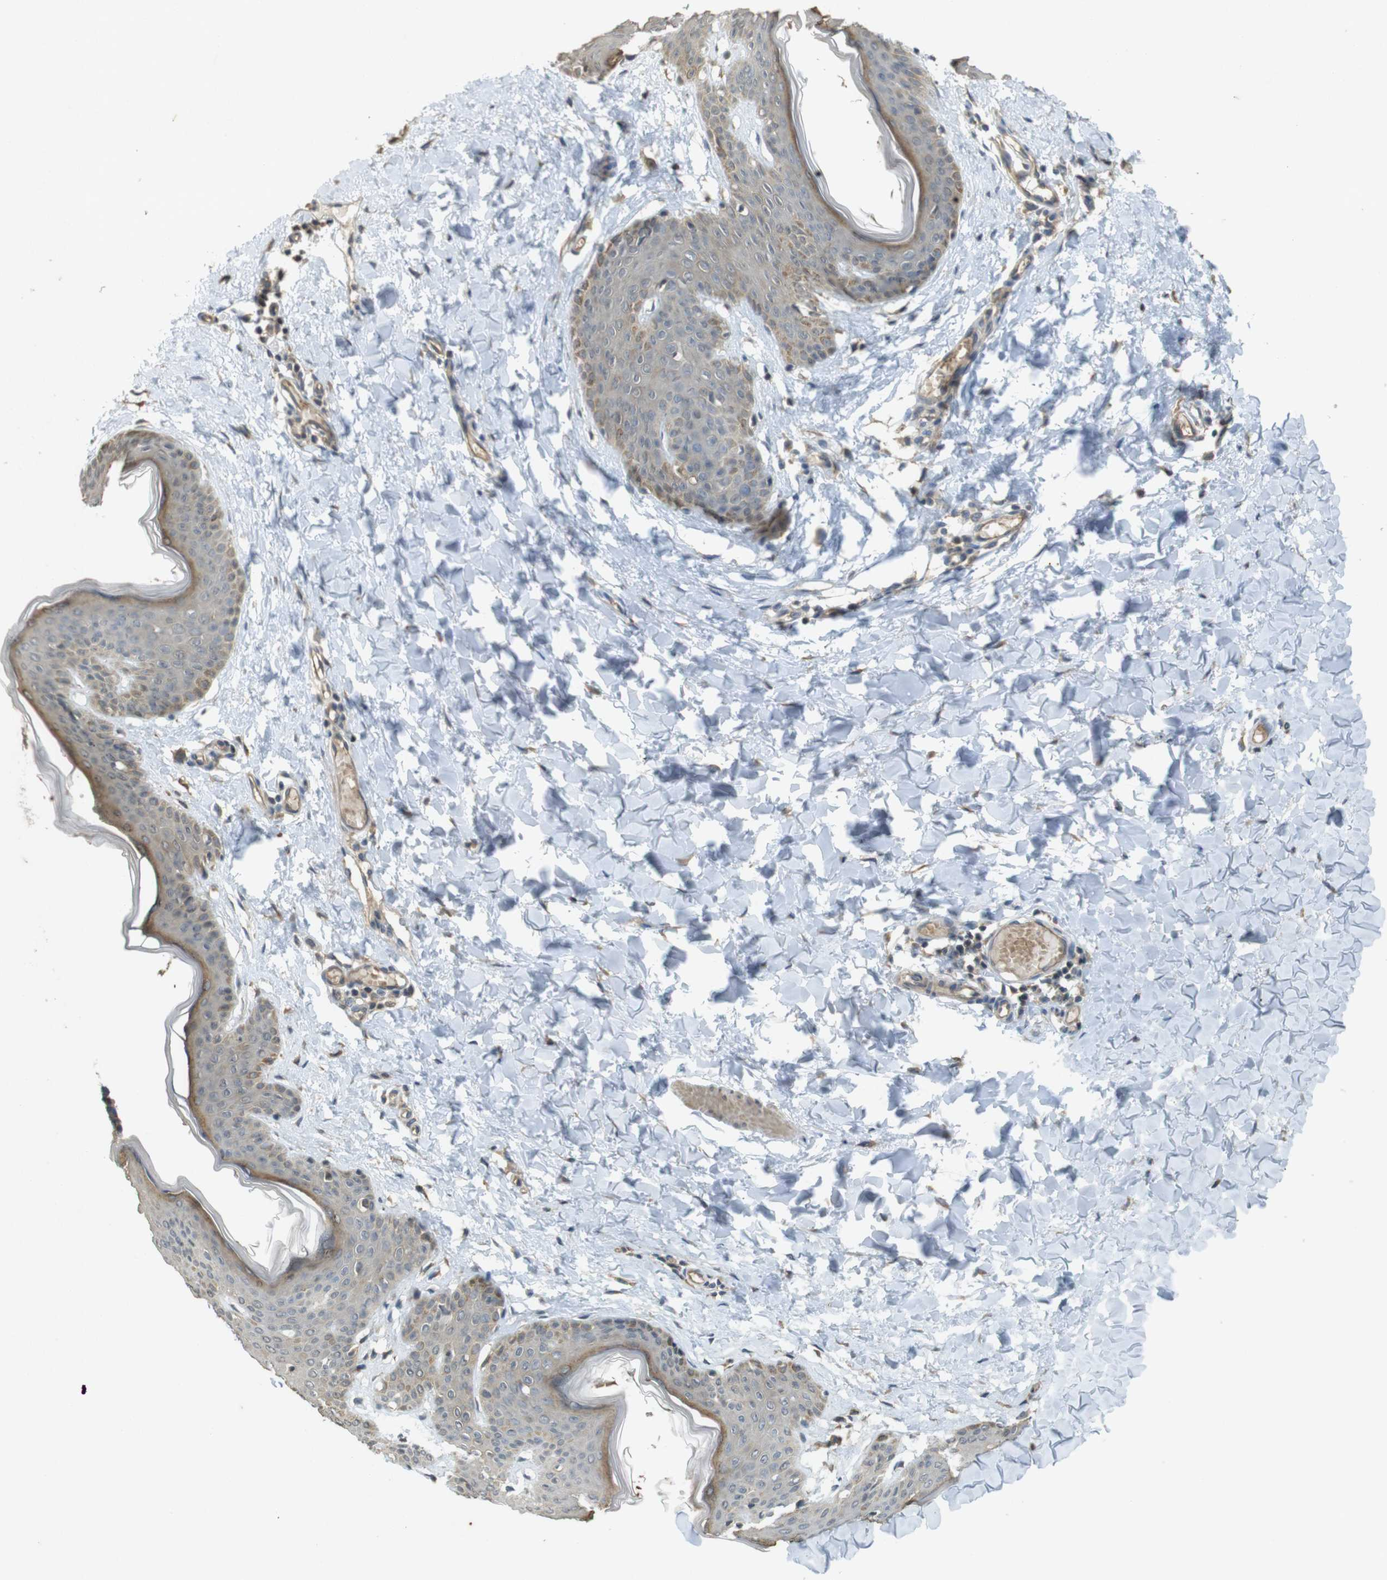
{"staining": {"intensity": "moderate", "quantity": ">75%", "location": "cytoplasmic/membranous"}, "tissue": "skin", "cell_type": "Fibroblasts", "image_type": "normal", "snomed": [{"axis": "morphology", "description": "Normal tissue, NOS"}, {"axis": "topography", "description": "Skin"}], "caption": "This is a micrograph of immunohistochemistry staining of unremarkable skin, which shows moderate expression in the cytoplasmic/membranous of fibroblasts.", "gene": "CLTC", "patient": {"sex": "female", "age": 17}}